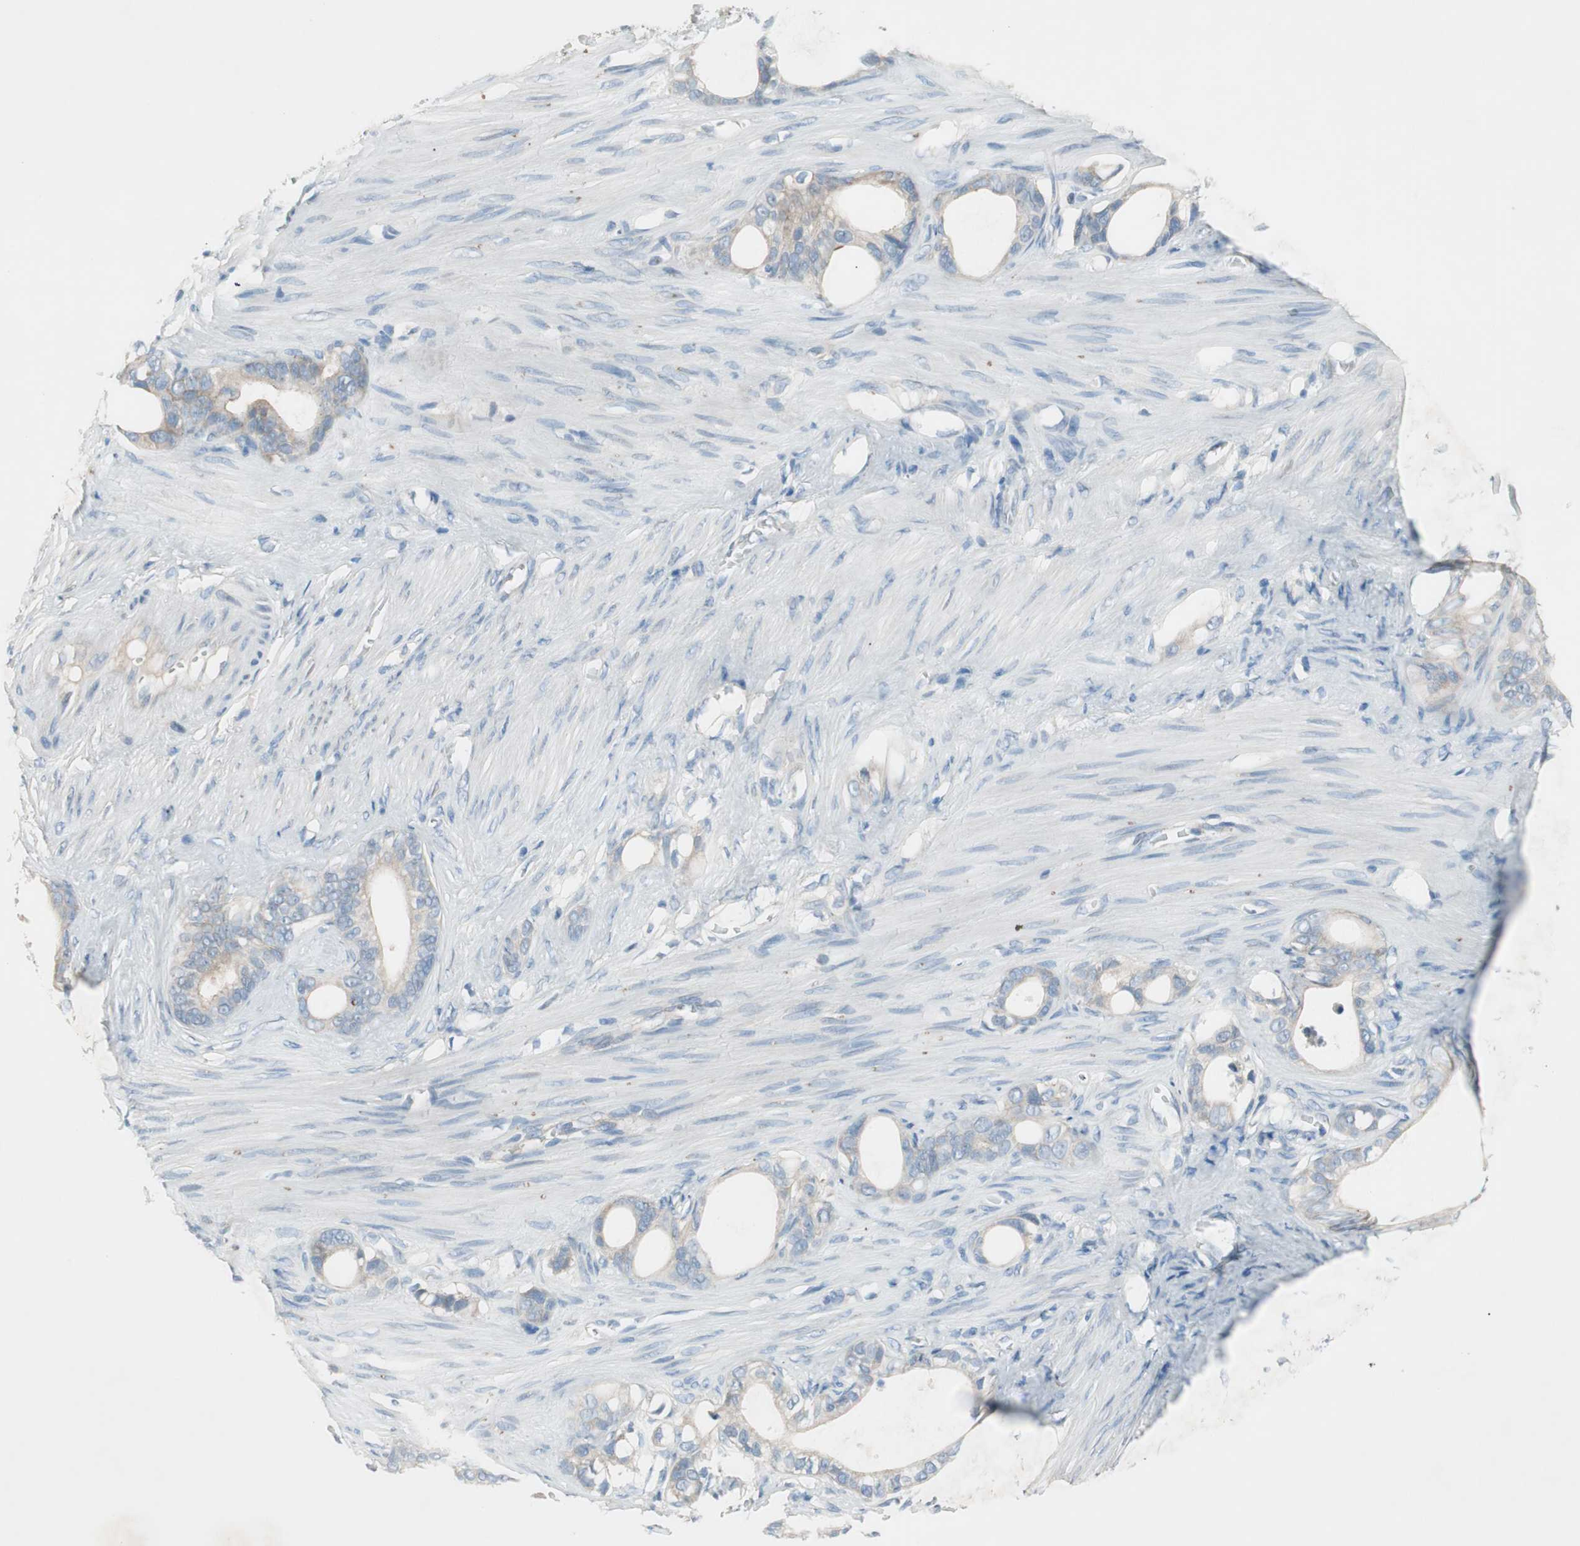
{"staining": {"intensity": "weak", "quantity": "25%-75%", "location": "cytoplasmic/membranous"}, "tissue": "stomach cancer", "cell_type": "Tumor cells", "image_type": "cancer", "snomed": [{"axis": "morphology", "description": "Adenocarcinoma, NOS"}, {"axis": "topography", "description": "Stomach"}], "caption": "This is an image of immunohistochemistry (IHC) staining of stomach adenocarcinoma, which shows weak staining in the cytoplasmic/membranous of tumor cells.", "gene": "PRRG4", "patient": {"sex": "female", "age": 75}}